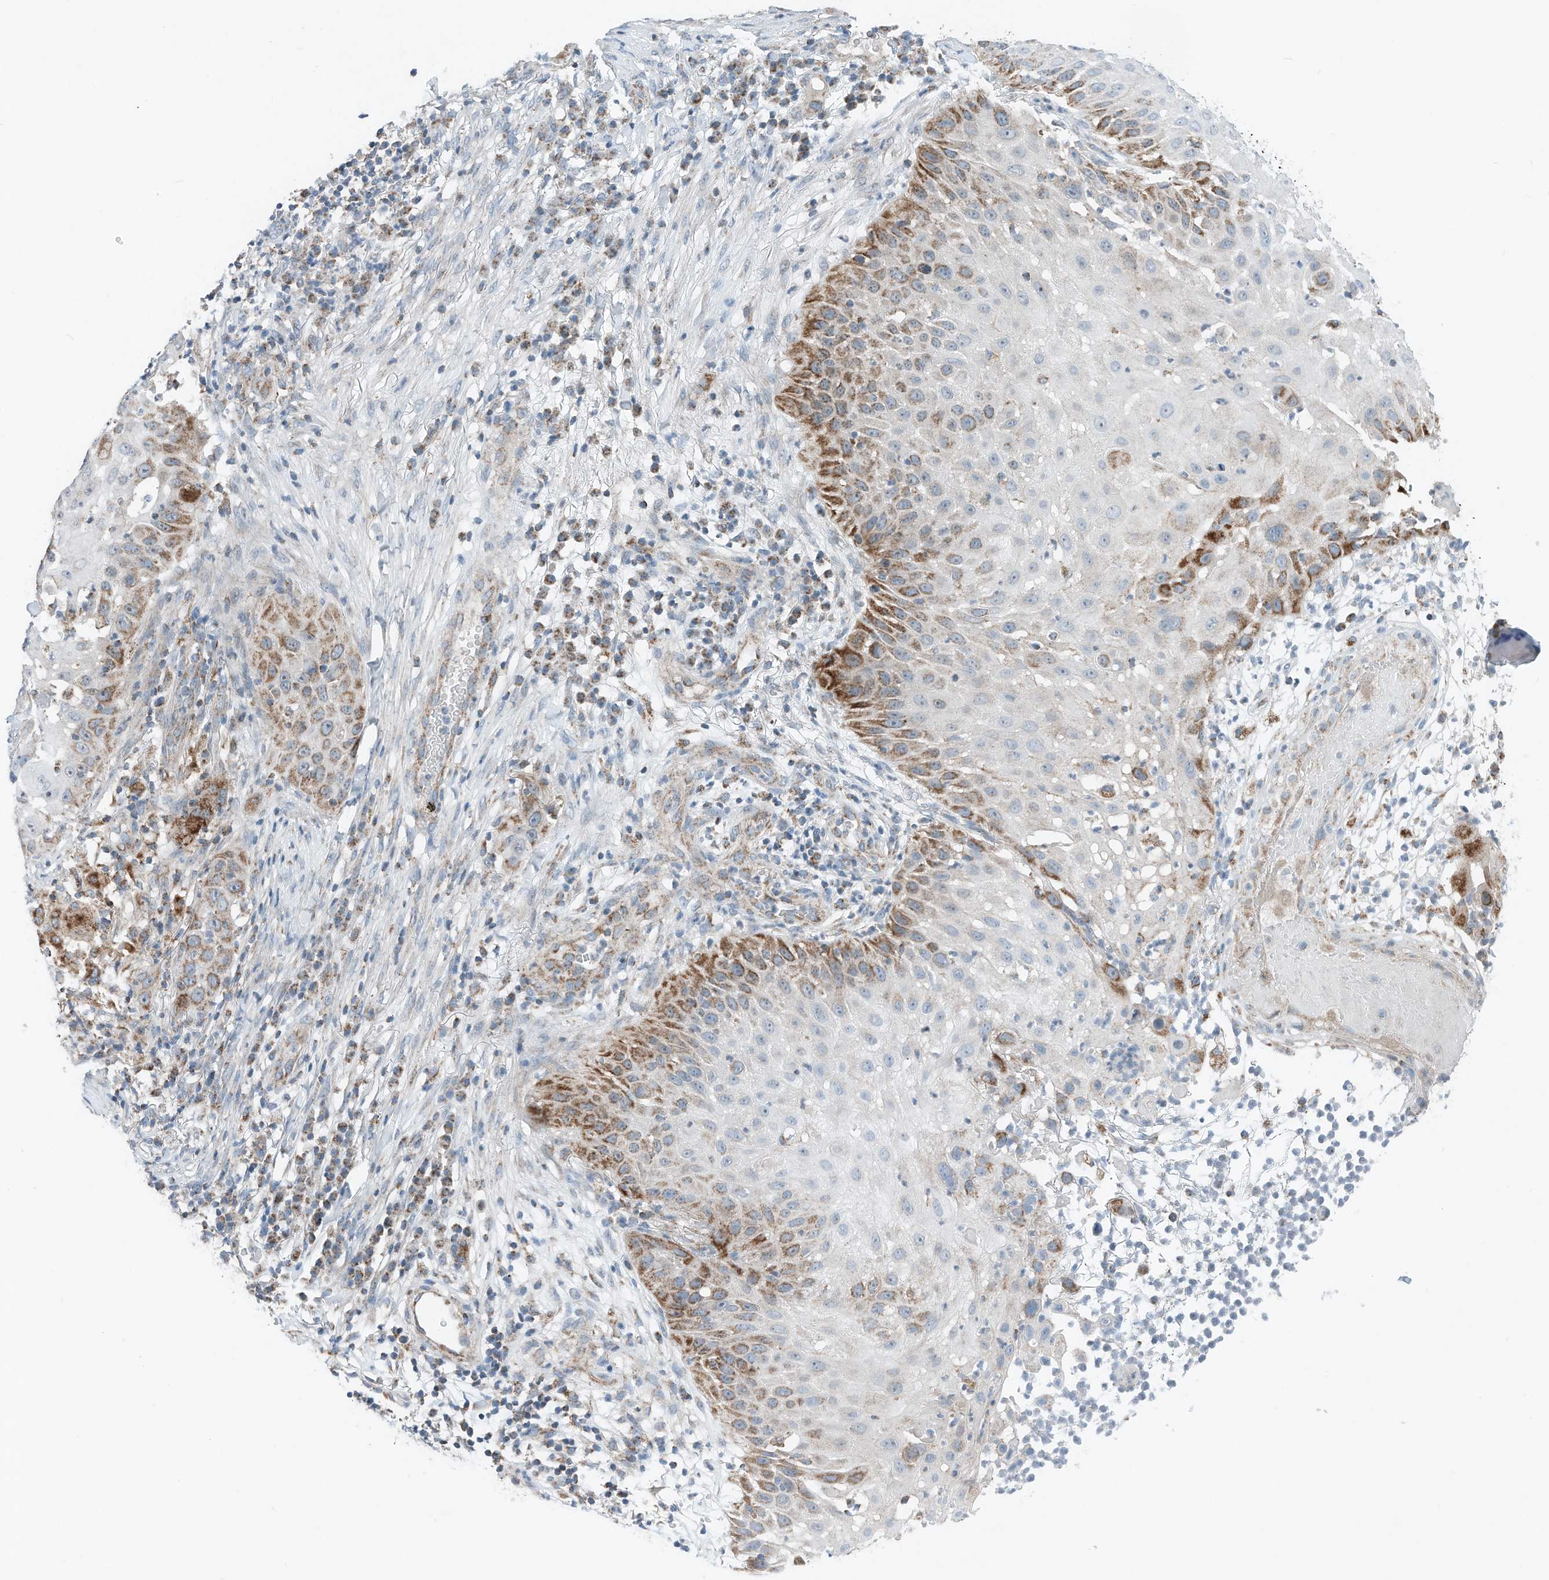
{"staining": {"intensity": "strong", "quantity": "<25%", "location": "cytoplasmic/membranous"}, "tissue": "skin cancer", "cell_type": "Tumor cells", "image_type": "cancer", "snomed": [{"axis": "morphology", "description": "Squamous cell carcinoma, NOS"}, {"axis": "topography", "description": "Skin"}], "caption": "Protein staining displays strong cytoplasmic/membranous staining in about <25% of tumor cells in skin cancer. (Stains: DAB in brown, nuclei in blue, Microscopy: brightfield microscopy at high magnification).", "gene": "RMND1", "patient": {"sex": "female", "age": 44}}